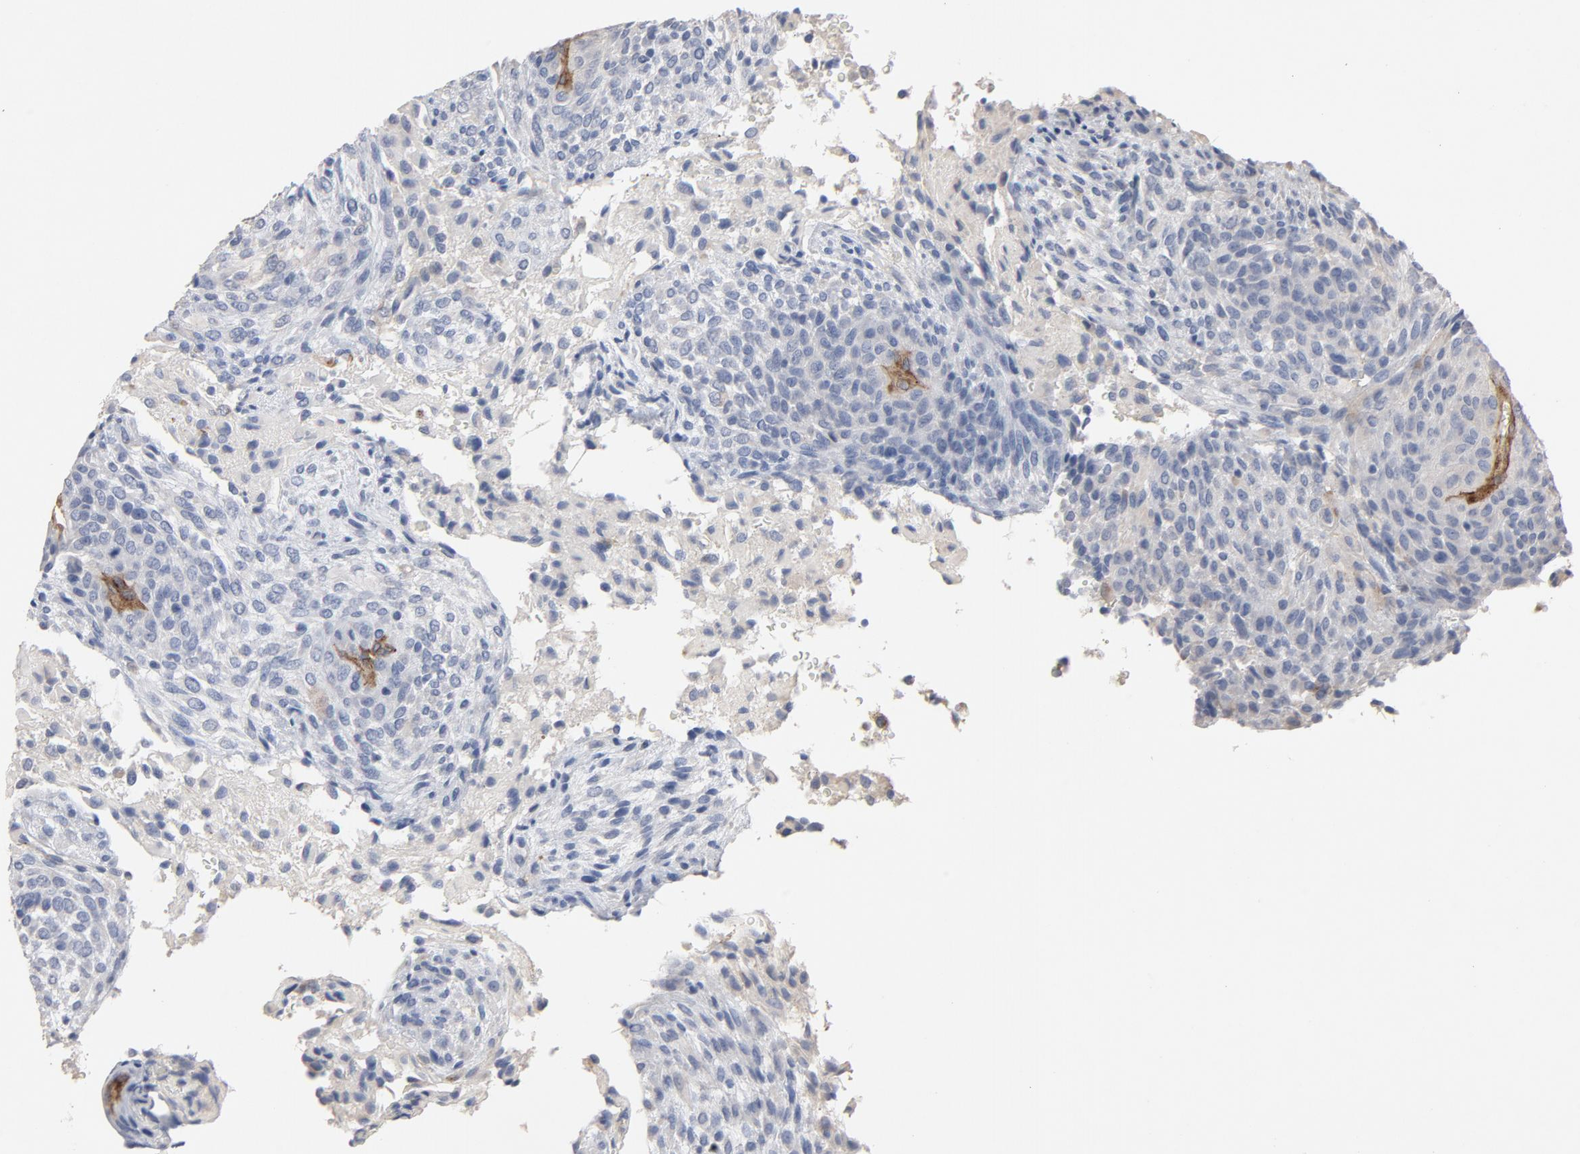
{"staining": {"intensity": "negative", "quantity": "none", "location": "none"}, "tissue": "glioma", "cell_type": "Tumor cells", "image_type": "cancer", "snomed": [{"axis": "morphology", "description": "Glioma, malignant, High grade"}, {"axis": "topography", "description": "Cerebral cortex"}], "caption": "Histopathology image shows no significant protein expression in tumor cells of high-grade glioma (malignant). The staining was performed using DAB (3,3'-diaminobenzidine) to visualize the protein expression in brown, while the nuclei were stained in blue with hematoxylin (Magnification: 20x).", "gene": "KDR", "patient": {"sex": "female", "age": 55}}